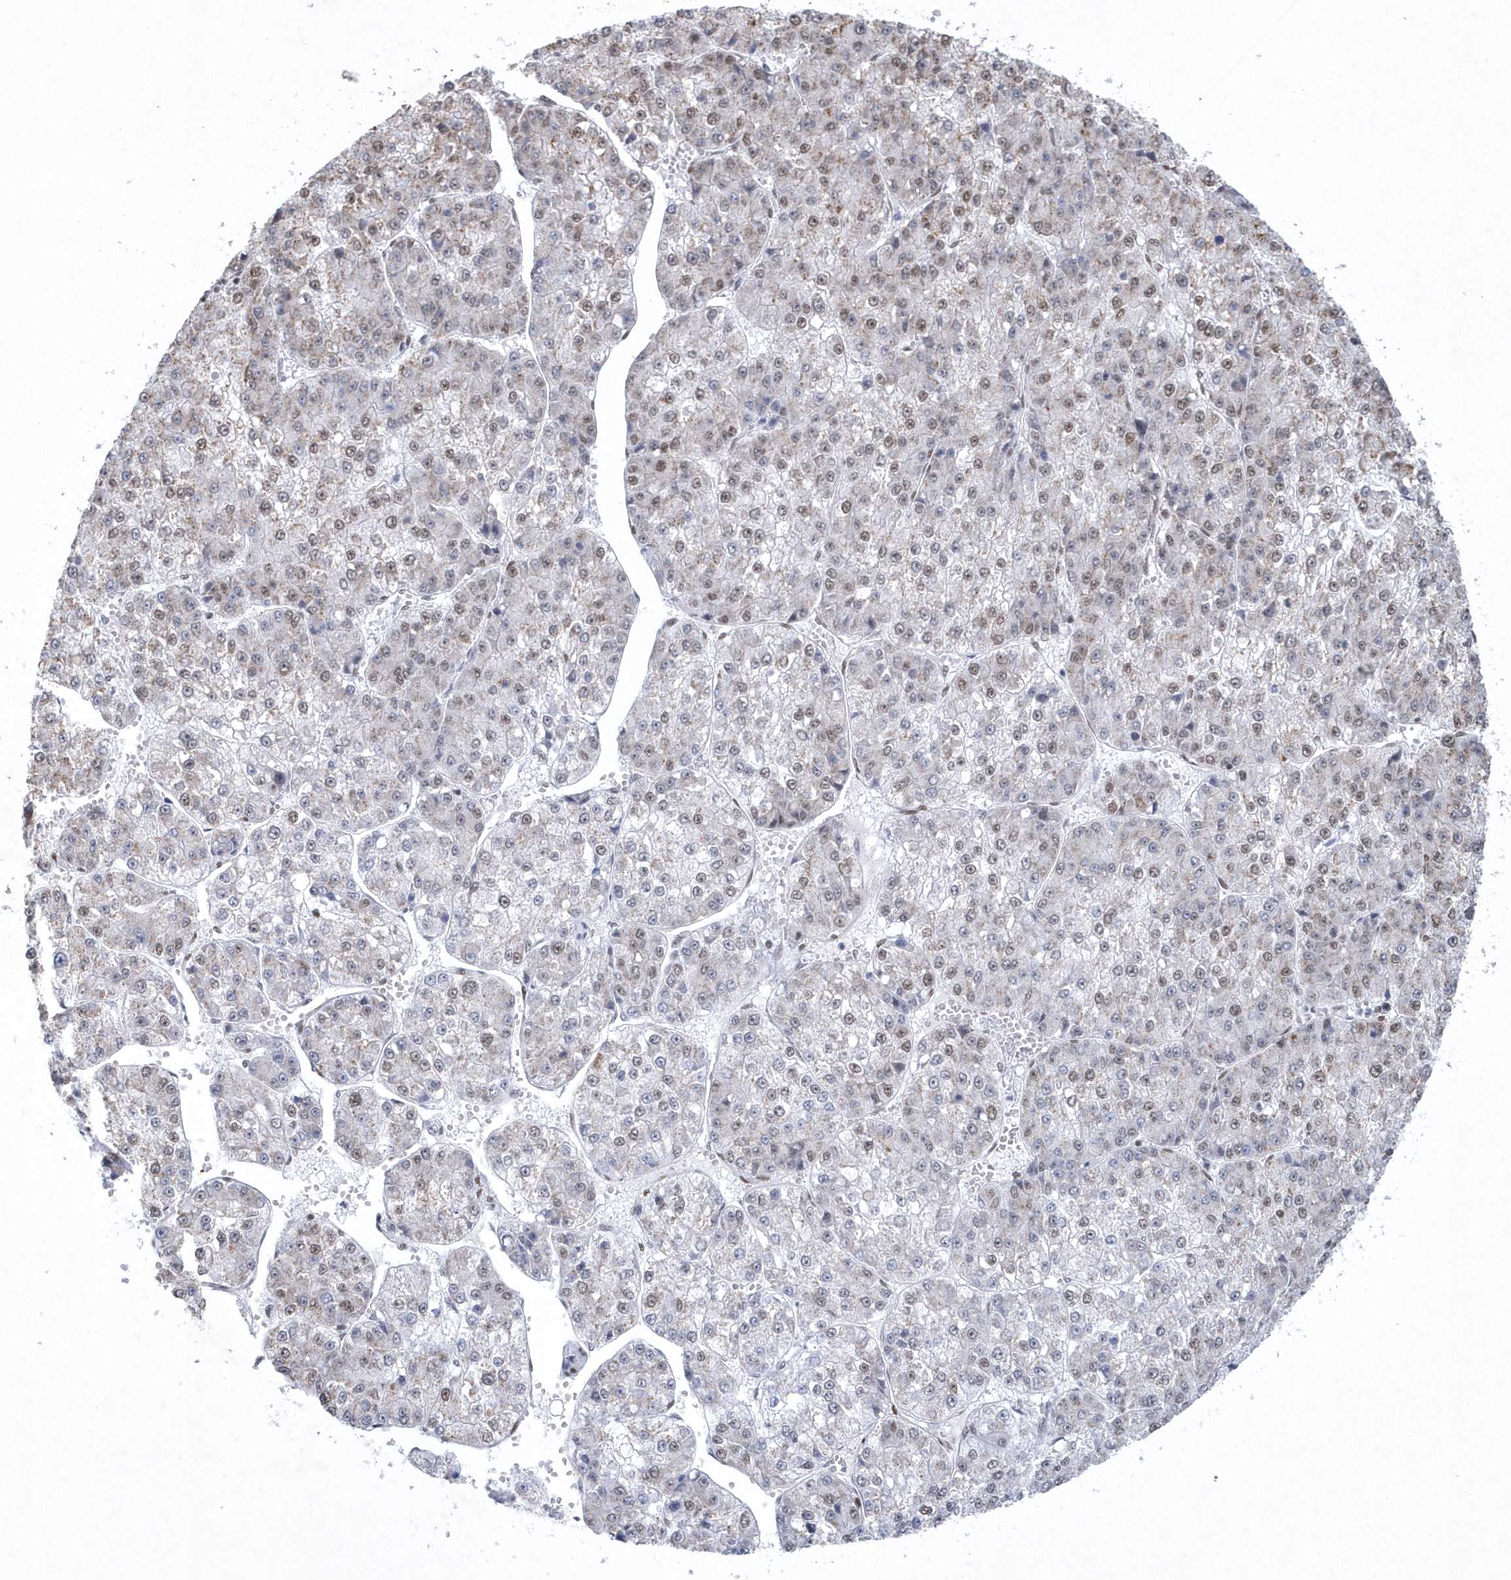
{"staining": {"intensity": "weak", "quantity": "25%-75%", "location": "nuclear"}, "tissue": "liver cancer", "cell_type": "Tumor cells", "image_type": "cancer", "snomed": [{"axis": "morphology", "description": "Carcinoma, Hepatocellular, NOS"}, {"axis": "topography", "description": "Liver"}], "caption": "DAB immunohistochemical staining of human liver hepatocellular carcinoma exhibits weak nuclear protein staining in approximately 25%-75% of tumor cells.", "gene": "DCLRE1A", "patient": {"sex": "female", "age": 73}}